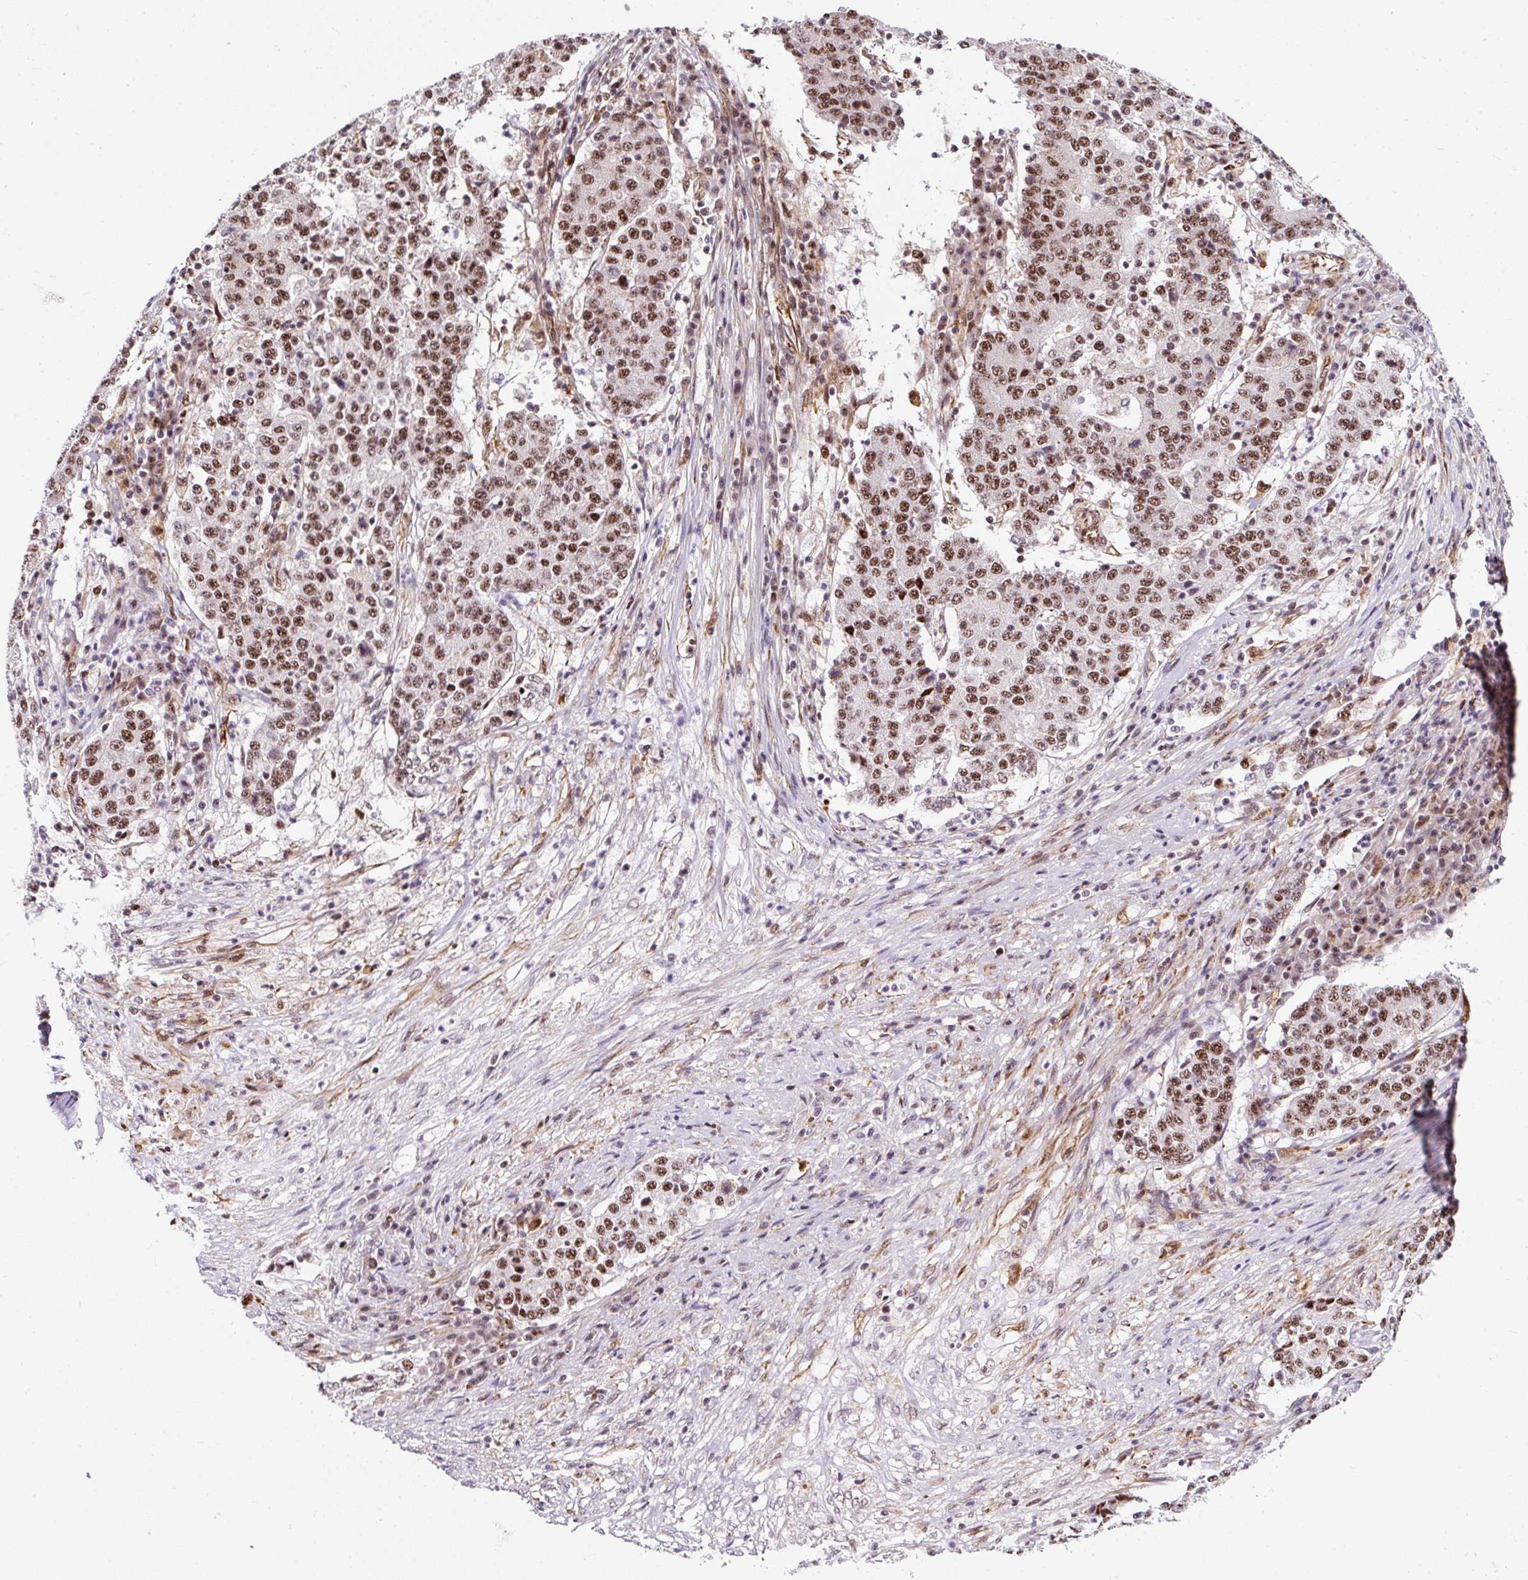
{"staining": {"intensity": "moderate", "quantity": ">75%", "location": "nuclear"}, "tissue": "stomach cancer", "cell_type": "Tumor cells", "image_type": "cancer", "snomed": [{"axis": "morphology", "description": "Adenocarcinoma, NOS"}, {"axis": "topography", "description": "Stomach"}], "caption": "Stomach cancer (adenocarcinoma) tissue exhibits moderate nuclear staining in approximately >75% of tumor cells, visualized by immunohistochemistry.", "gene": "LUC7L2", "patient": {"sex": "male", "age": 59}}